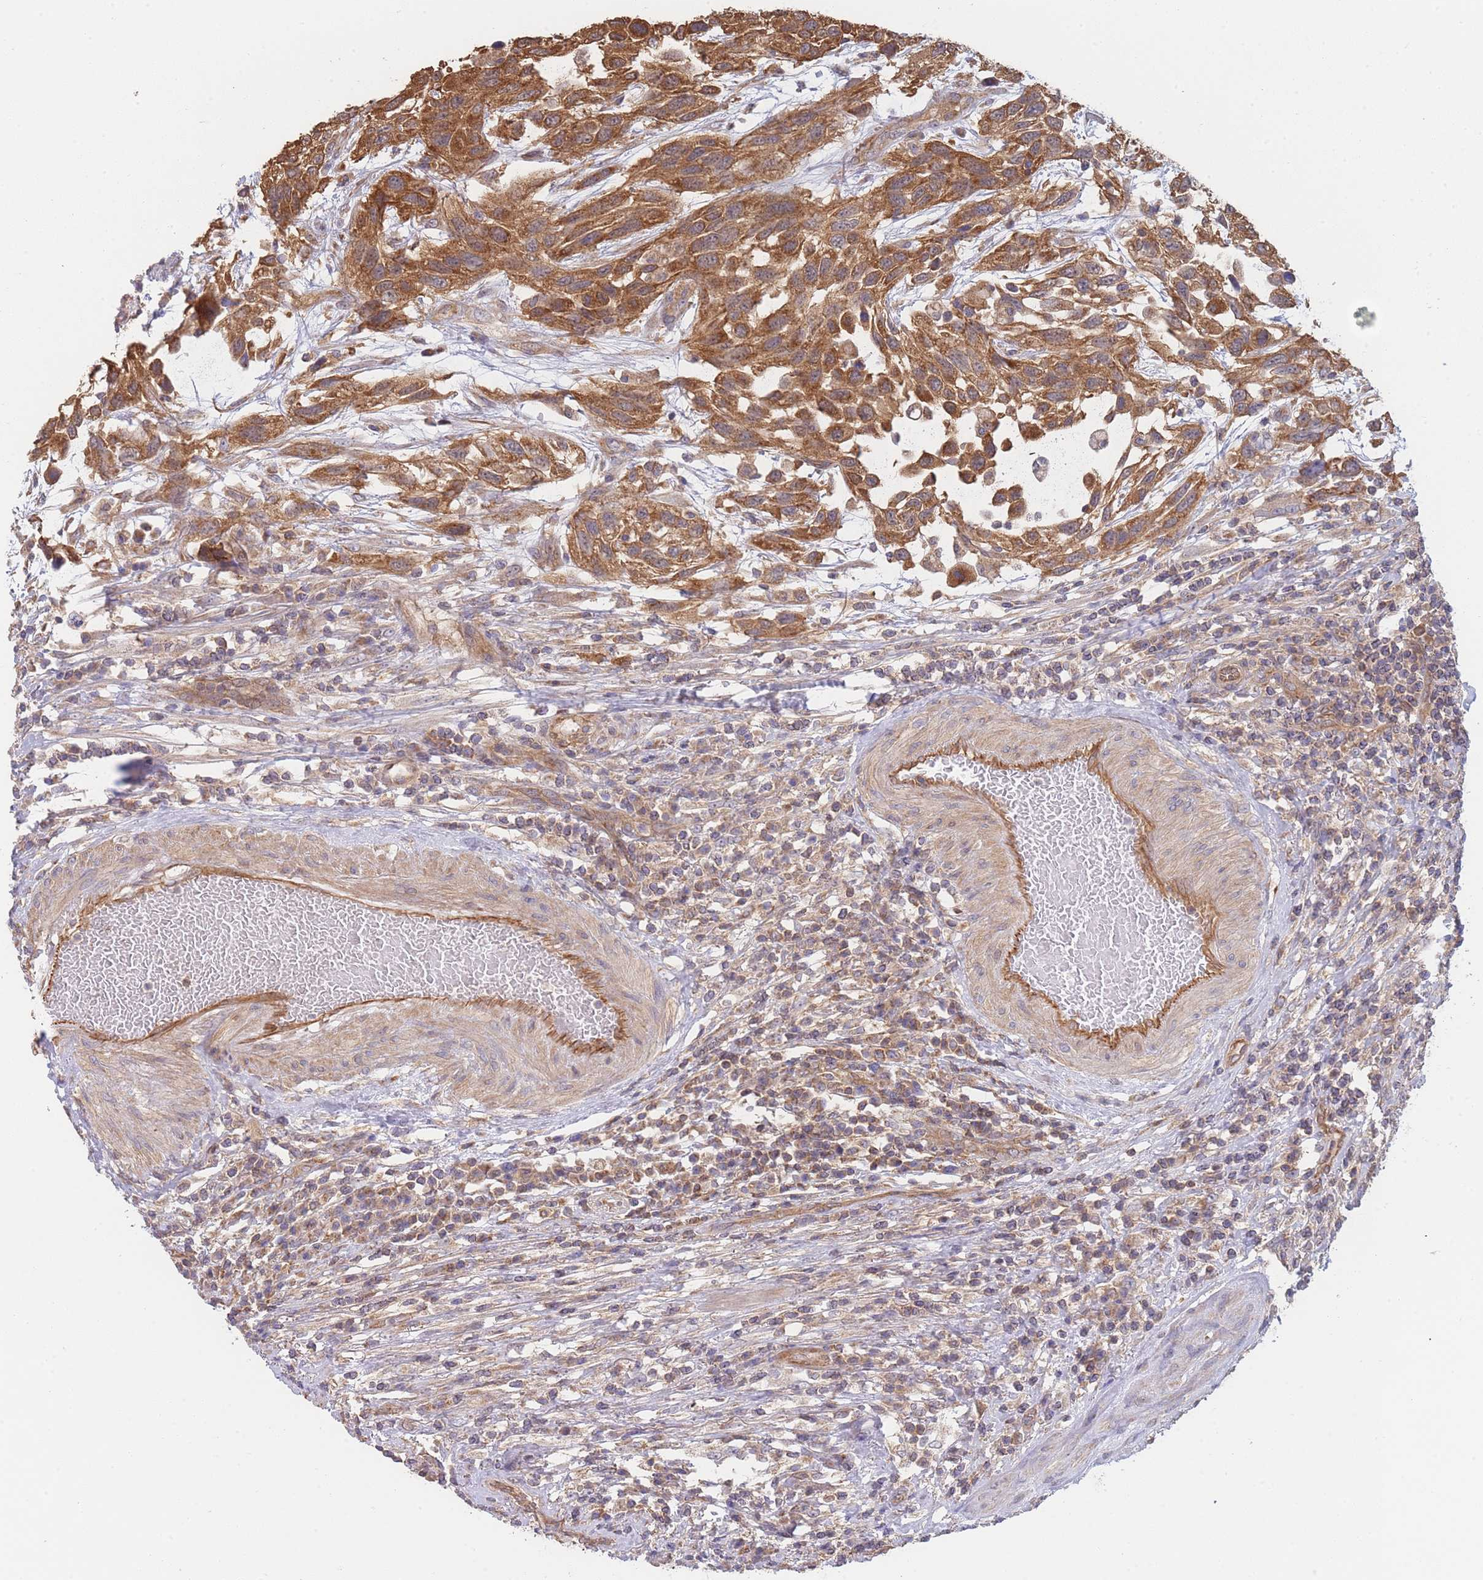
{"staining": {"intensity": "strong", "quantity": ">75%", "location": "cytoplasmic/membranous"}, "tissue": "urothelial cancer", "cell_type": "Tumor cells", "image_type": "cancer", "snomed": [{"axis": "morphology", "description": "Urothelial carcinoma, High grade"}, {"axis": "topography", "description": "Urinary bladder"}], "caption": "This is a histology image of IHC staining of urothelial cancer, which shows strong positivity in the cytoplasmic/membranous of tumor cells.", "gene": "MRPS18B", "patient": {"sex": "female", "age": 70}}